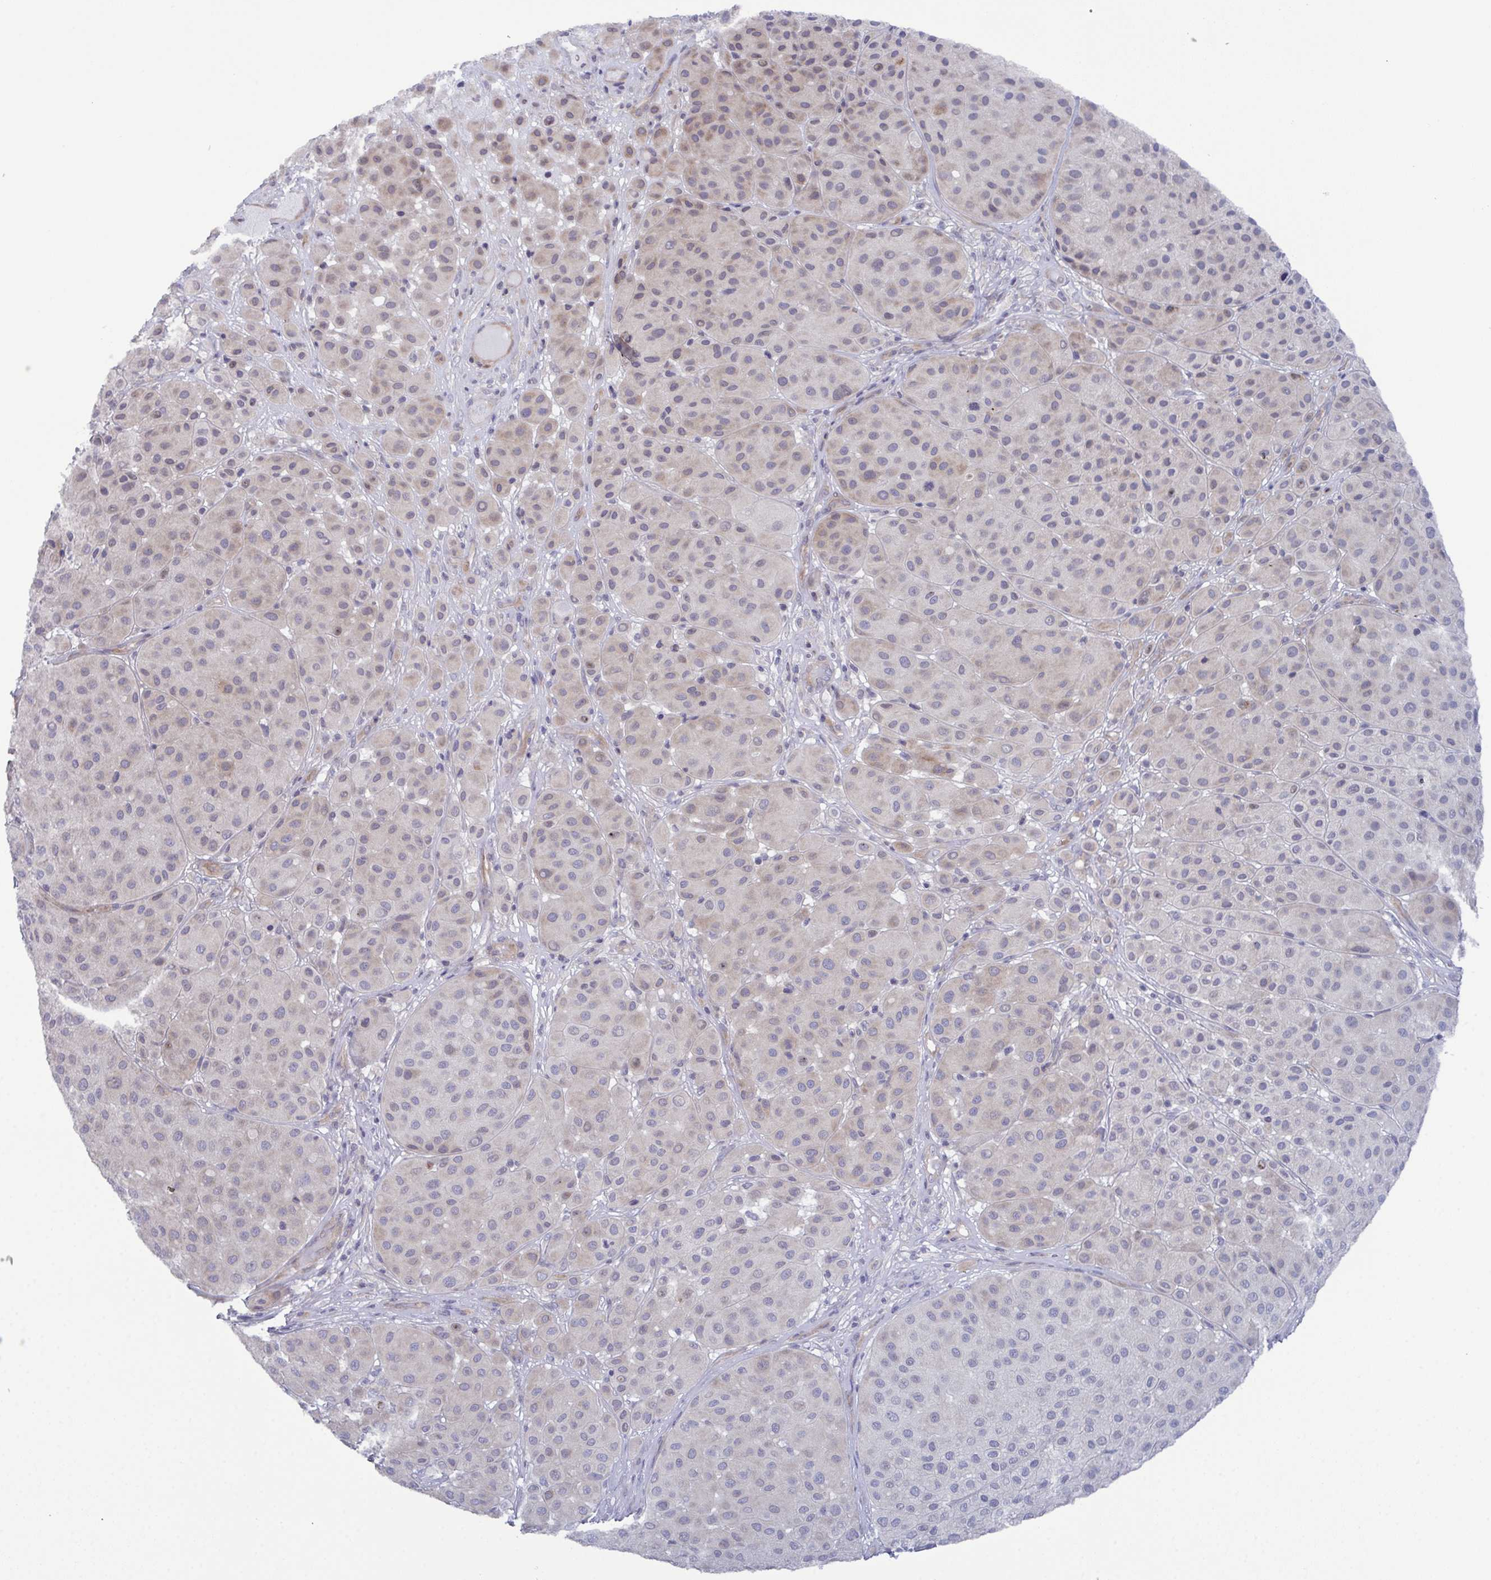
{"staining": {"intensity": "weak", "quantity": "25%-75%", "location": "cytoplasmic/membranous"}, "tissue": "melanoma", "cell_type": "Tumor cells", "image_type": "cancer", "snomed": [{"axis": "morphology", "description": "Malignant melanoma, Metastatic site"}, {"axis": "topography", "description": "Smooth muscle"}], "caption": "IHC of human melanoma exhibits low levels of weak cytoplasmic/membranous staining in approximately 25%-75% of tumor cells.", "gene": "GLDC", "patient": {"sex": "male", "age": 41}}